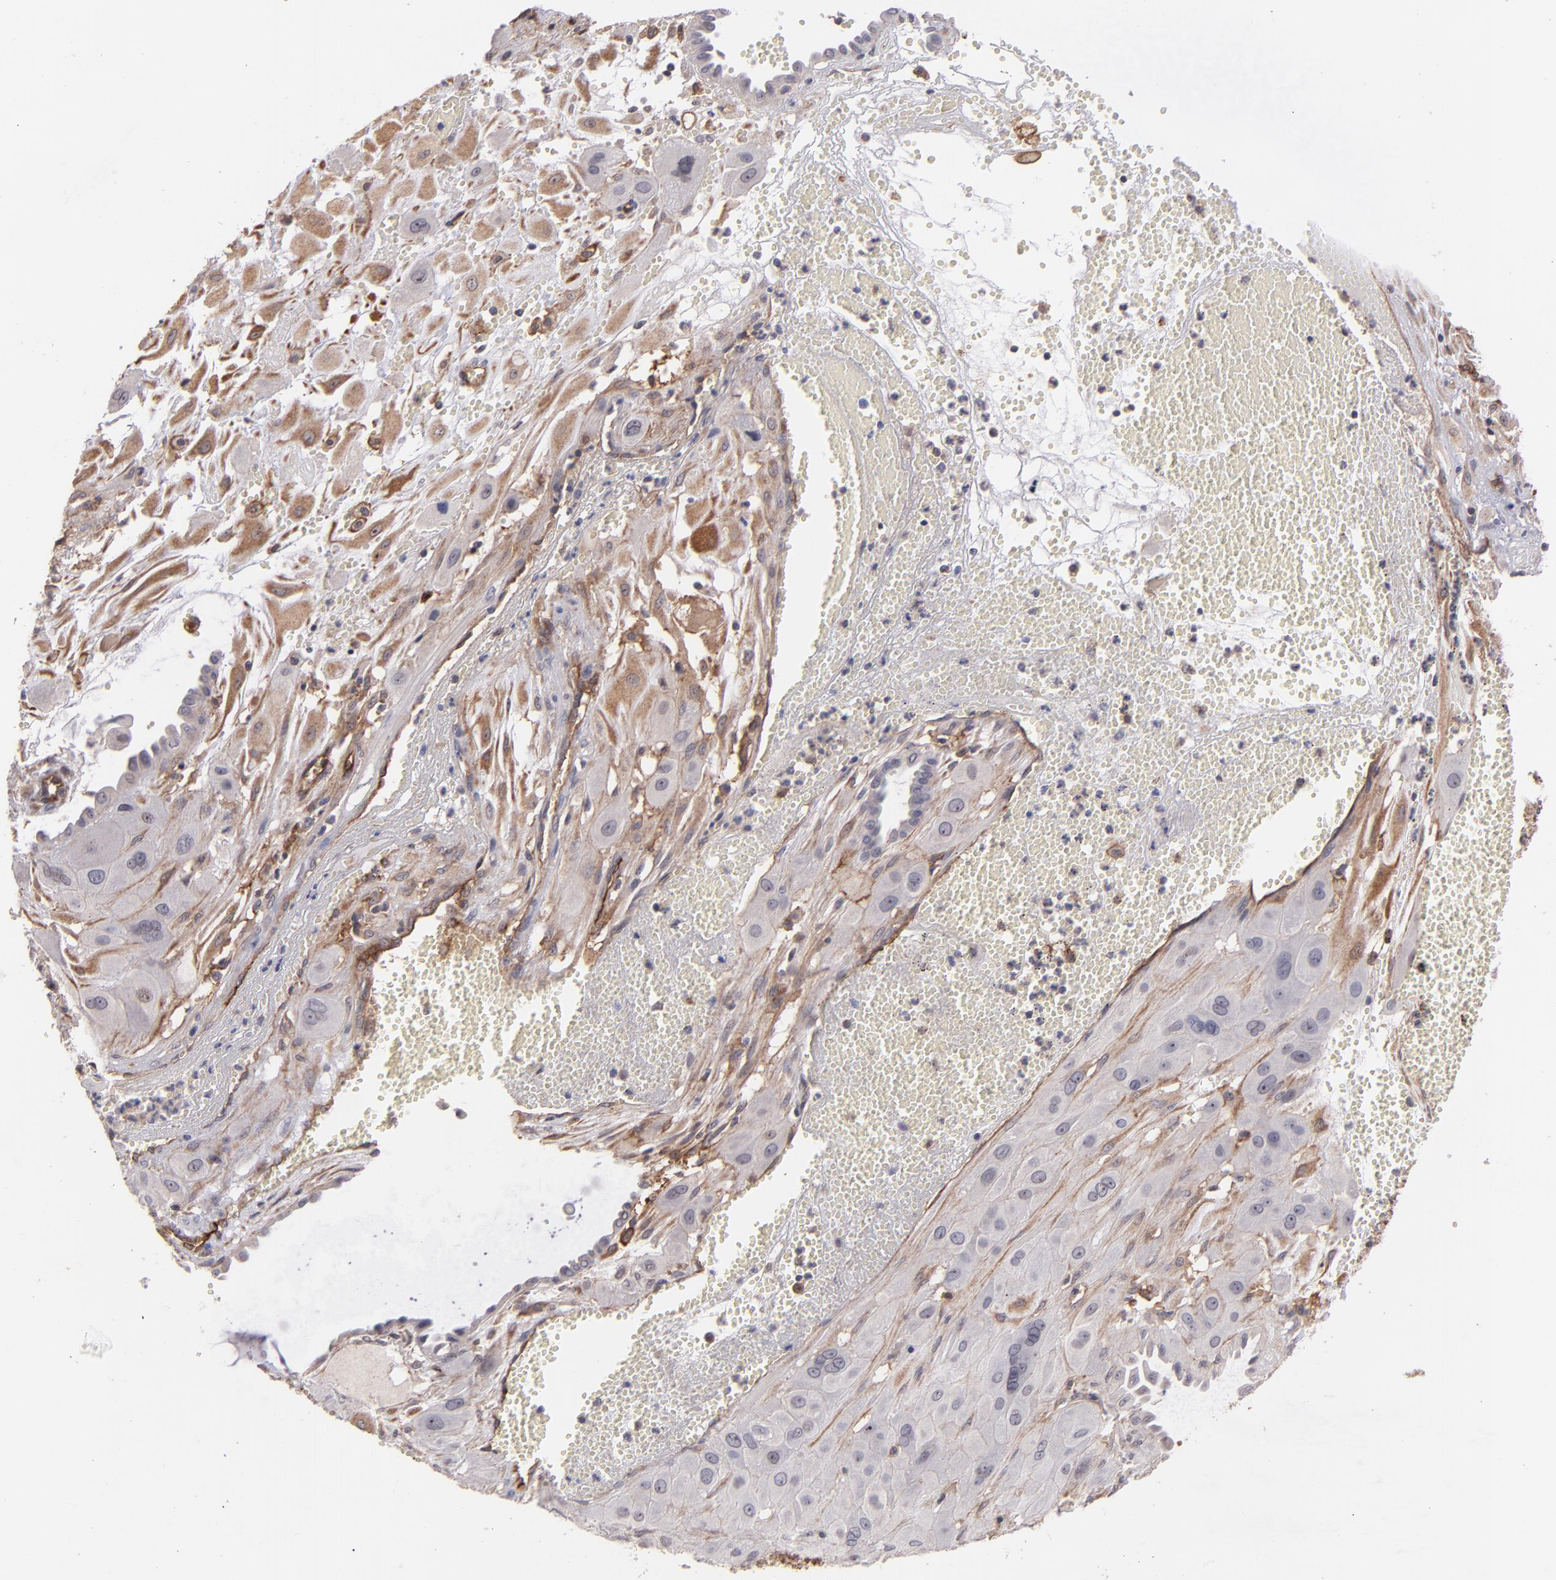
{"staining": {"intensity": "moderate", "quantity": "25%-75%", "location": "cytoplasmic/membranous"}, "tissue": "cervical cancer", "cell_type": "Tumor cells", "image_type": "cancer", "snomed": [{"axis": "morphology", "description": "Squamous cell carcinoma, NOS"}, {"axis": "topography", "description": "Cervix"}], "caption": "Cervical squamous cell carcinoma stained with DAB (3,3'-diaminobenzidine) immunohistochemistry (IHC) reveals medium levels of moderate cytoplasmic/membranous positivity in about 25%-75% of tumor cells. (DAB IHC, brown staining for protein, blue staining for nuclei).", "gene": "ICAM1", "patient": {"sex": "female", "age": 34}}